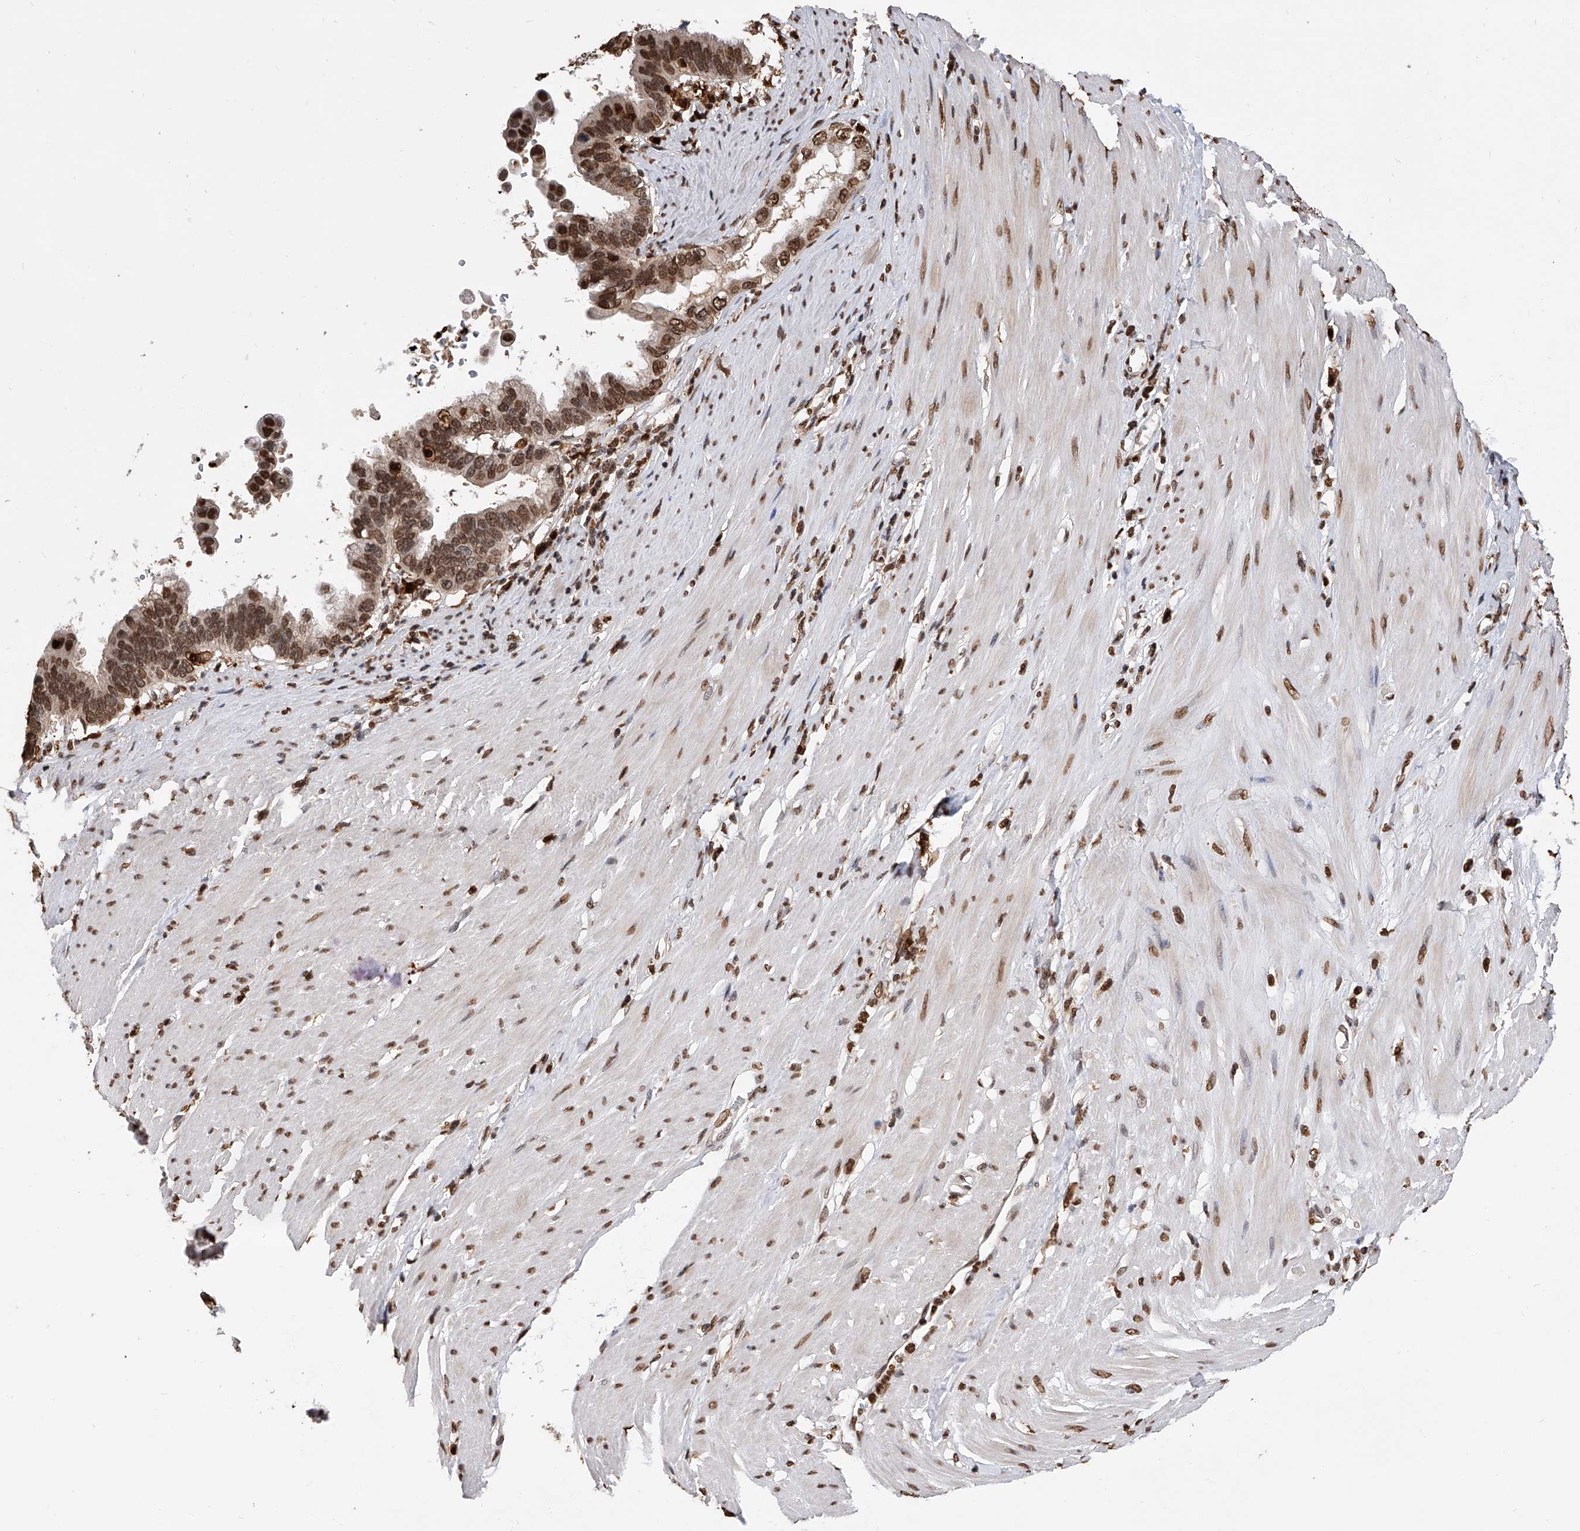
{"staining": {"intensity": "strong", "quantity": ">75%", "location": "nuclear"}, "tissue": "pancreatic cancer", "cell_type": "Tumor cells", "image_type": "cancer", "snomed": [{"axis": "morphology", "description": "Adenocarcinoma, NOS"}, {"axis": "topography", "description": "Pancreas"}], "caption": "Tumor cells exhibit high levels of strong nuclear staining in approximately >75% of cells in human pancreatic cancer (adenocarcinoma).", "gene": "CFAP410", "patient": {"sex": "female", "age": 56}}